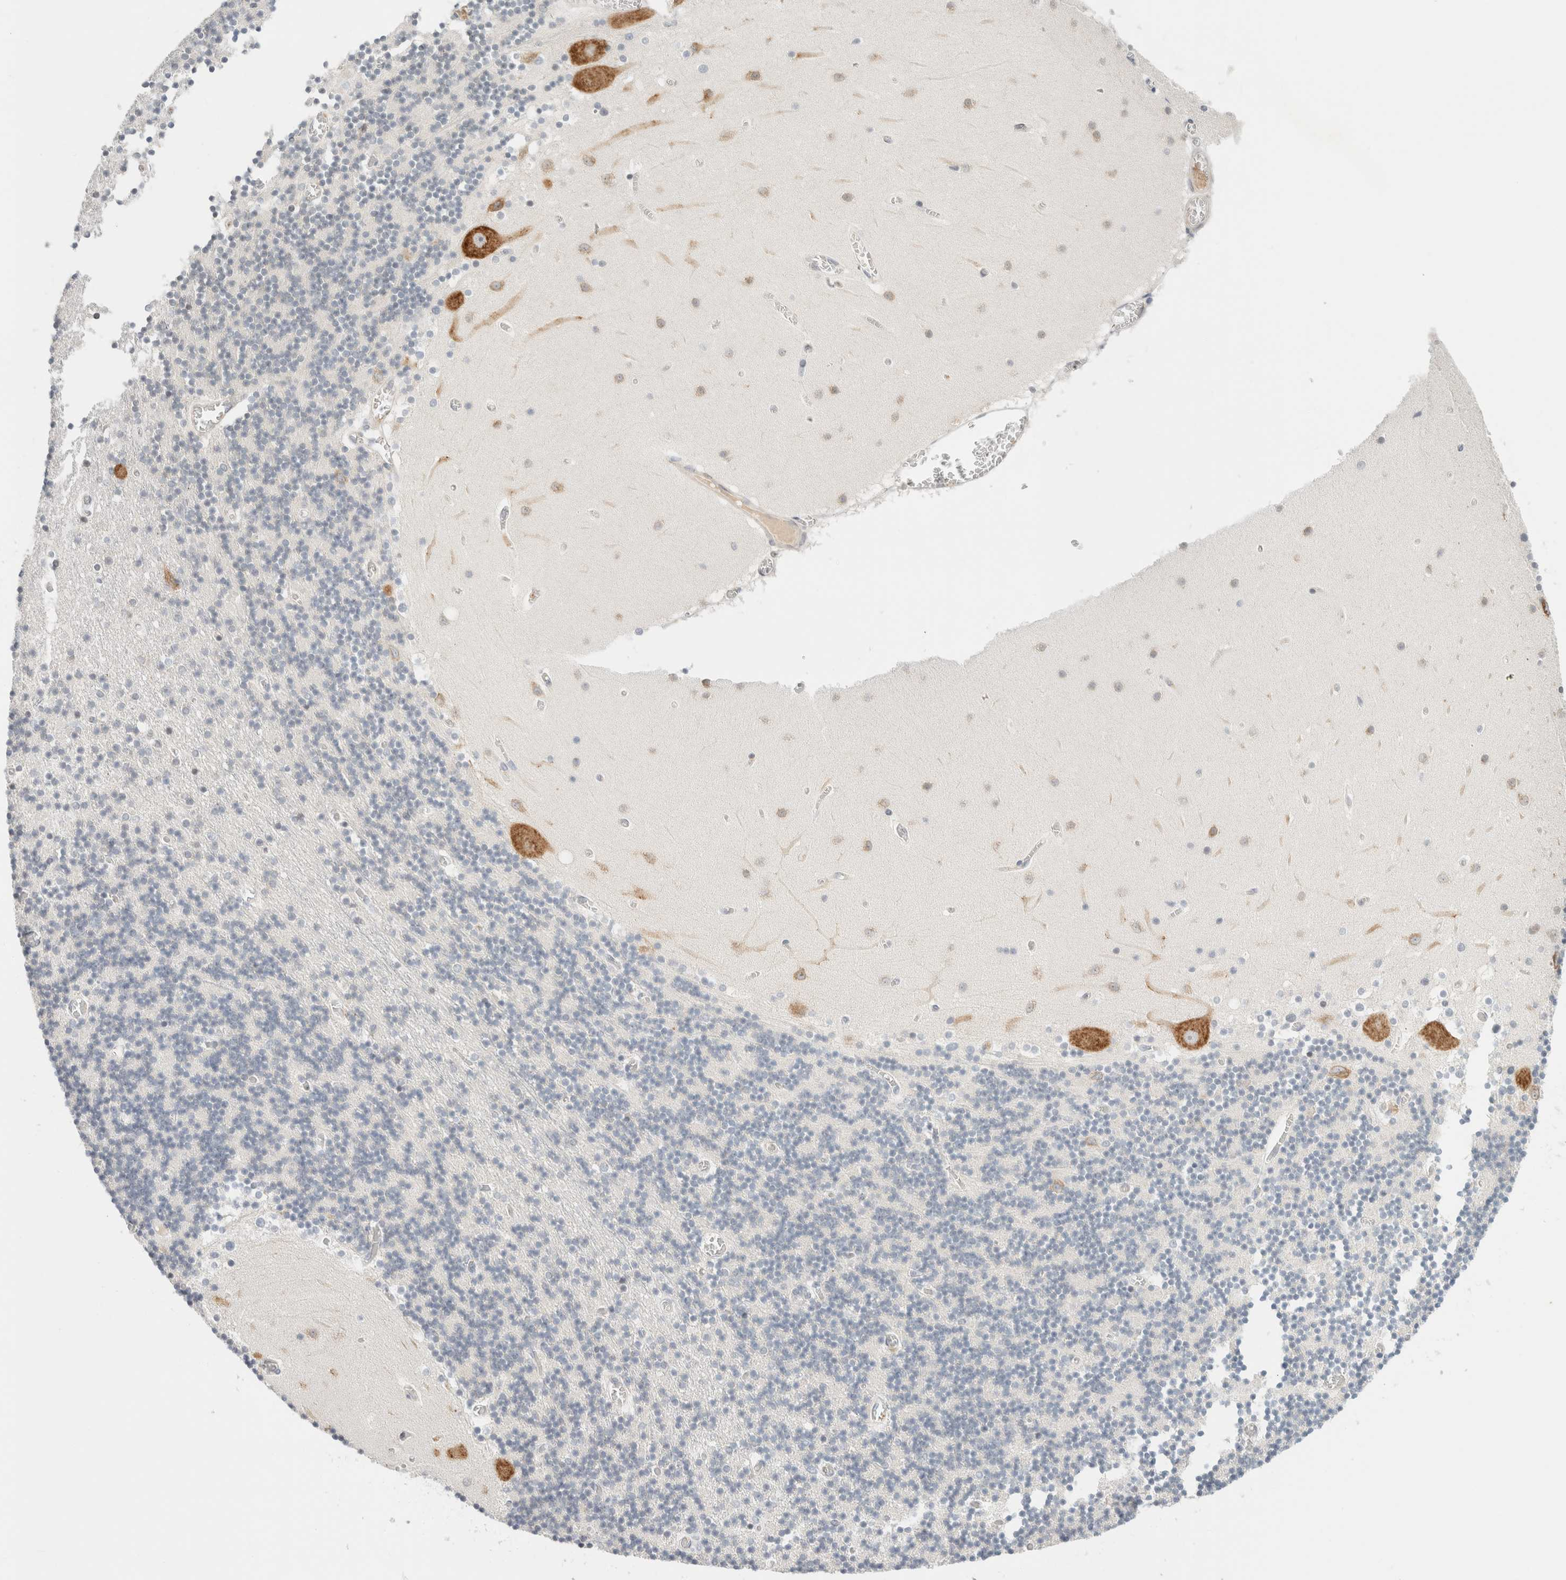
{"staining": {"intensity": "negative", "quantity": "none", "location": "none"}, "tissue": "cerebellum", "cell_type": "Cells in granular layer", "image_type": "normal", "snomed": [{"axis": "morphology", "description": "Normal tissue, NOS"}, {"axis": "topography", "description": "Cerebellum"}], "caption": "Cerebellum was stained to show a protein in brown. There is no significant staining in cells in granular layer.", "gene": "SPRTN", "patient": {"sex": "female", "age": 28}}